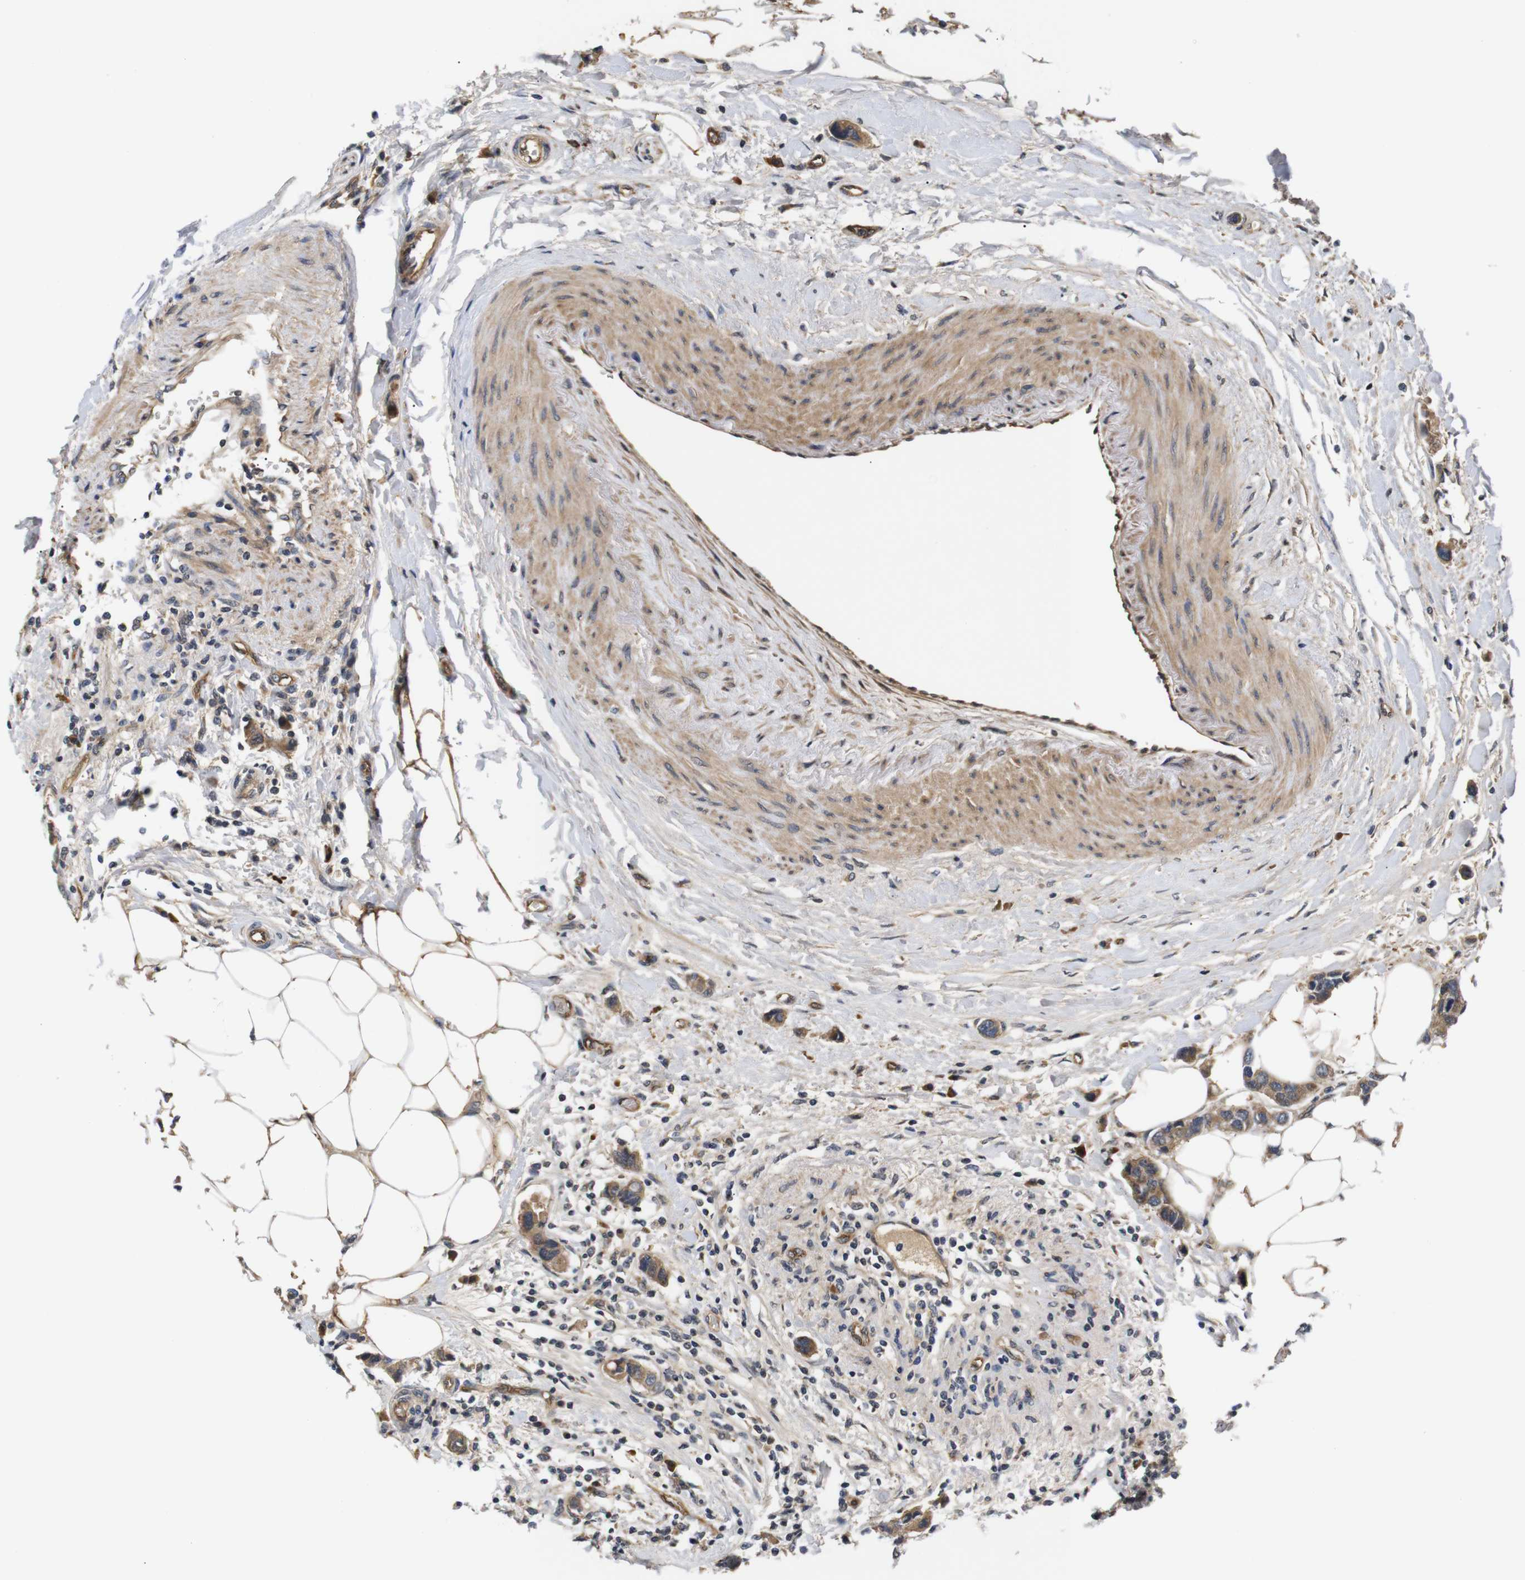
{"staining": {"intensity": "moderate", "quantity": ">75%", "location": "cytoplasmic/membranous"}, "tissue": "breast cancer", "cell_type": "Tumor cells", "image_type": "cancer", "snomed": [{"axis": "morphology", "description": "Normal tissue, NOS"}, {"axis": "morphology", "description": "Duct carcinoma"}, {"axis": "topography", "description": "Breast"}], "caption": "High-power microscopy captured an immunohistochemistry photomicrograph of intraductal carcinoma (breast), revealing moderate cytoplasmic/membranous staining in approximately >75% of tumor cells.", "gene": "RIPK1", "patient": {"sex": "female", "age": 50}}